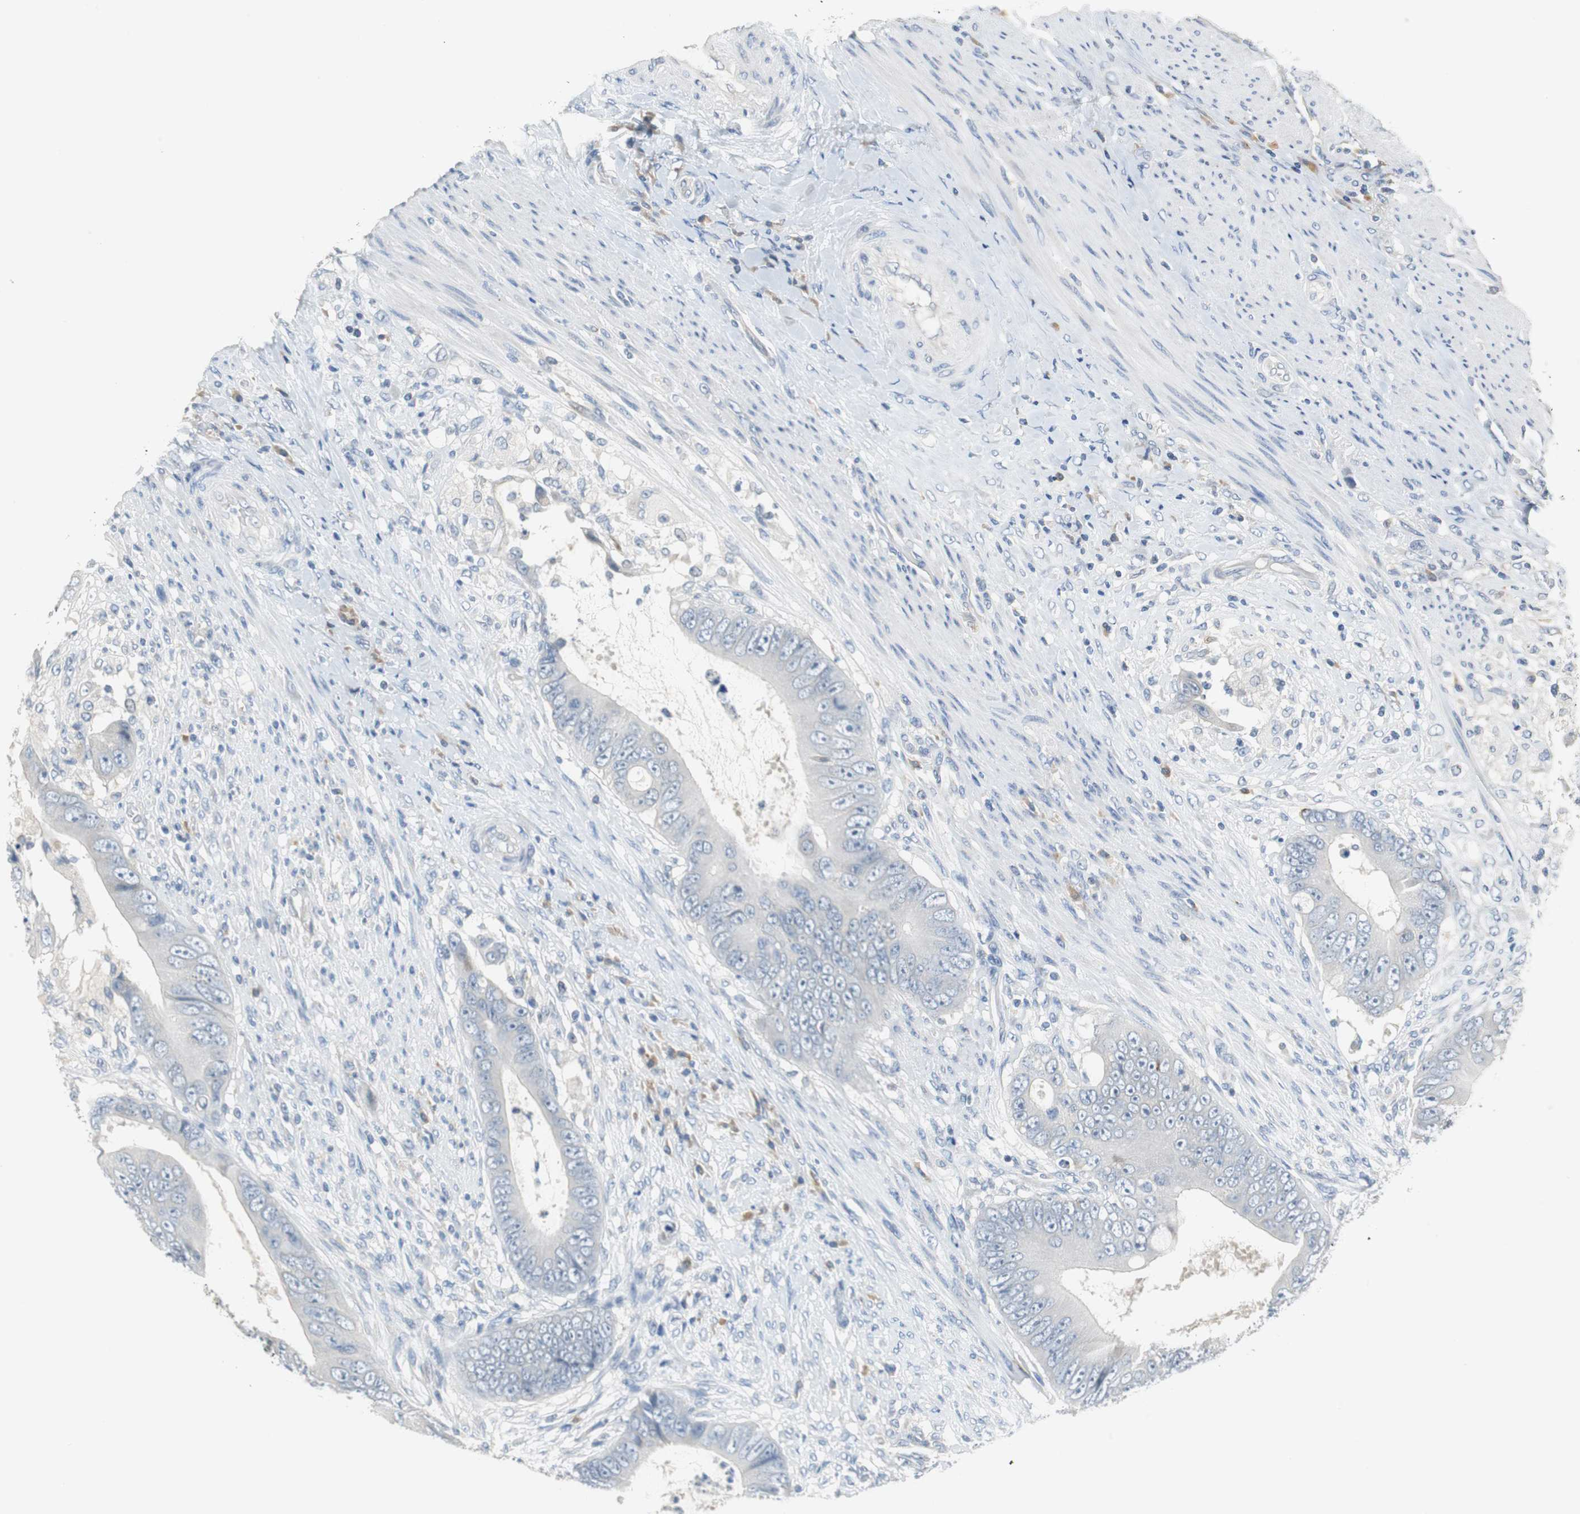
{"staining": {"intensity": "negative", "quantity": "none", "location": "none"}, "tissue": "colorectal cancer", "cell_type": "Tumor cells", "image_type": "cancer", "snomed": [{"axis": "morphology", "description": "Adenocarcinoma, NOS"}, {"axis": "topography", "description": "Rectum"}], "caption": "Tumor cells show no significant protein expression in colorectal cancer (adenocarcinoma).", "gene": "GLCCI1", "patient": {"sex": "female", "age": 77}}